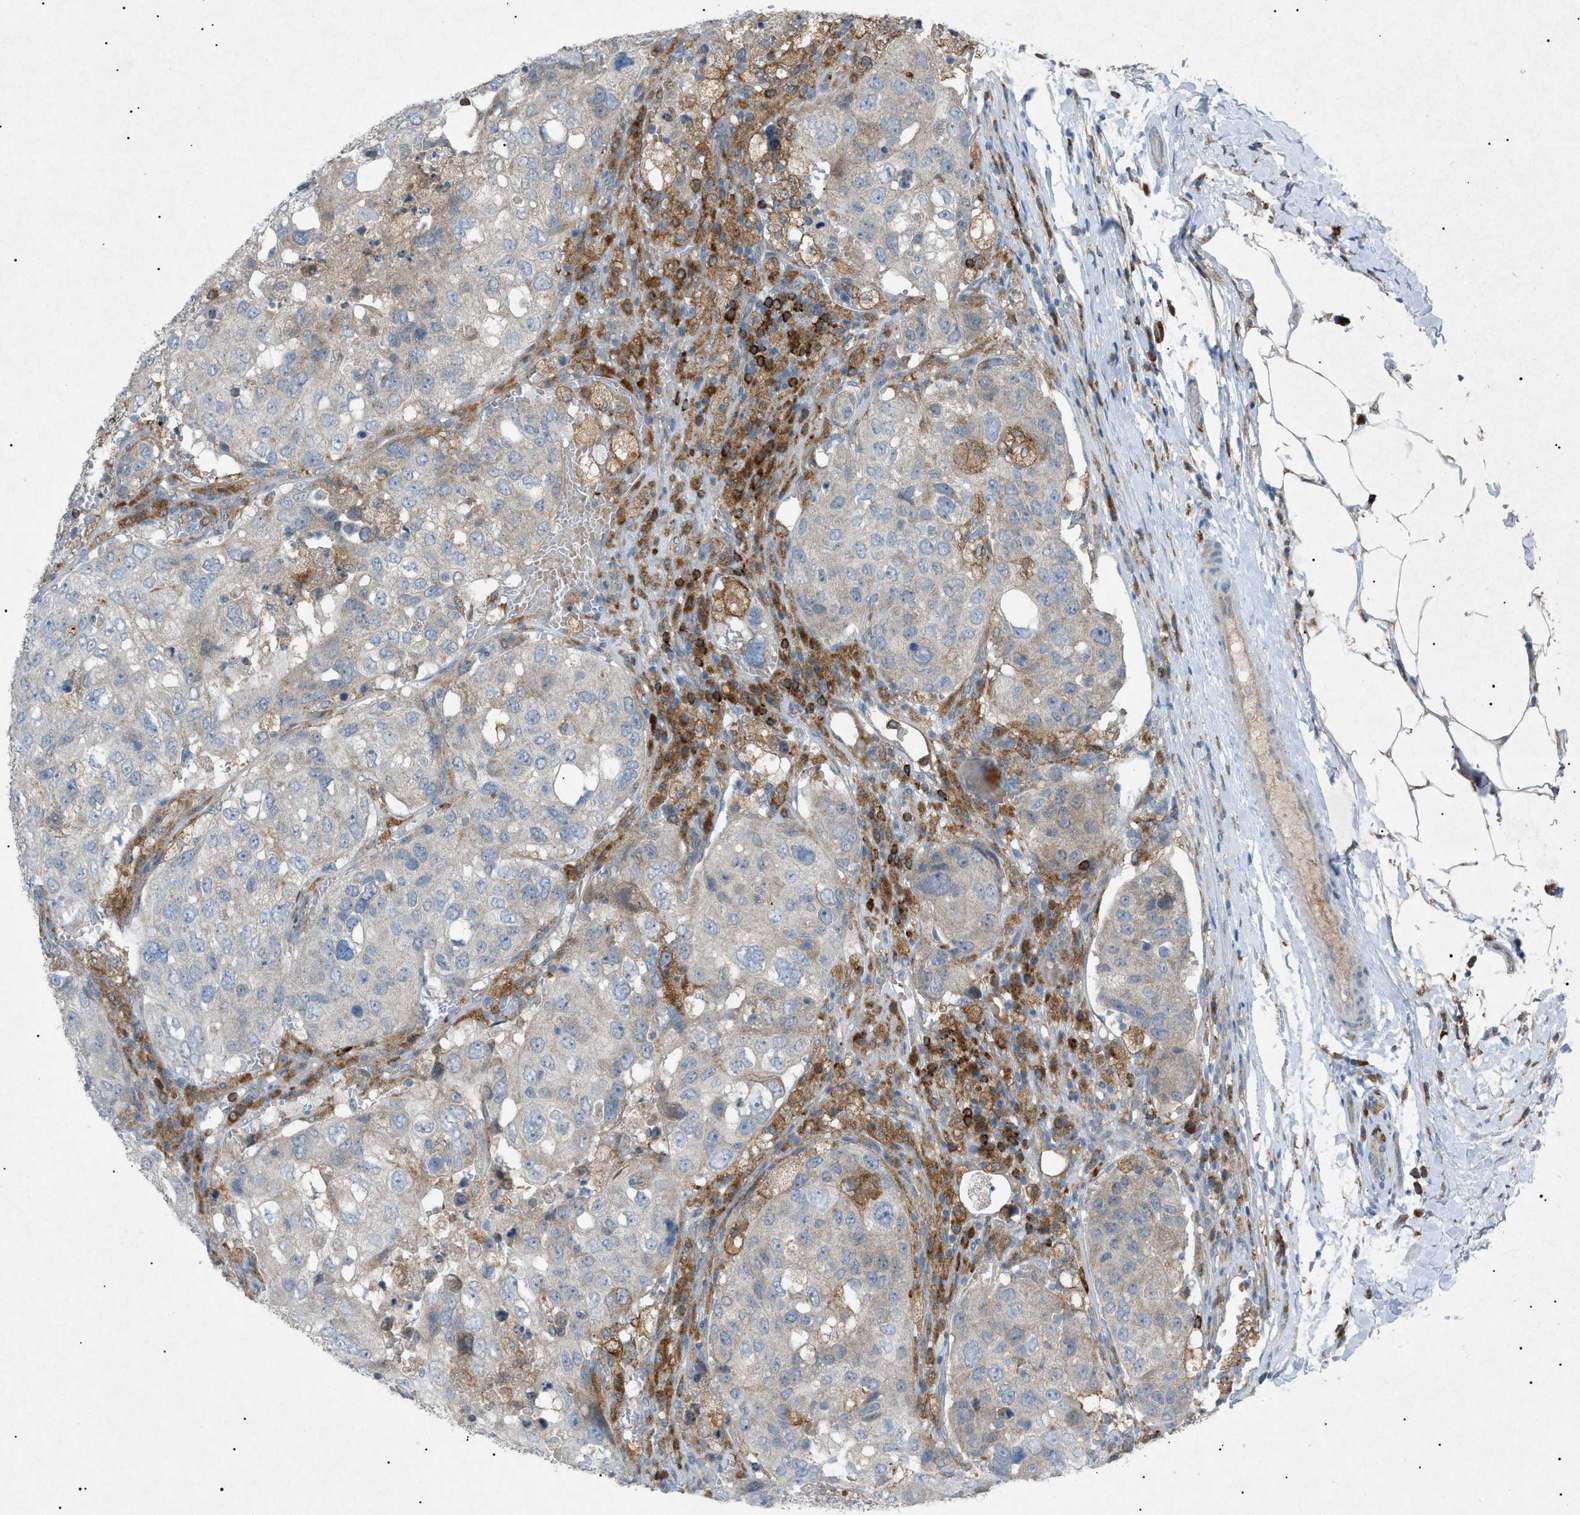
{"staining": {"intensity": "weak", "quantity": "25%-75%", "location": "cytoplasmic/membranous"}, "tissue": "urothelial cancer", "cell_type": "Tumor cells", "image_type": "cancer", "snomed": [{"axis": "morphology", "description": "Urothelial carcinoma, High grade"}, {"axis": "topography", "description": "Lymph node"}, {"axis": "topography", "description": "Urinary bladder"}], "caption": "Weak cytoplasmic/membranous protein positivity is present in approximately 25%-75% of tumor cells in urothelial cancer.", "gene": "BTK", "patient": {"sex": "male", "age": 51}}